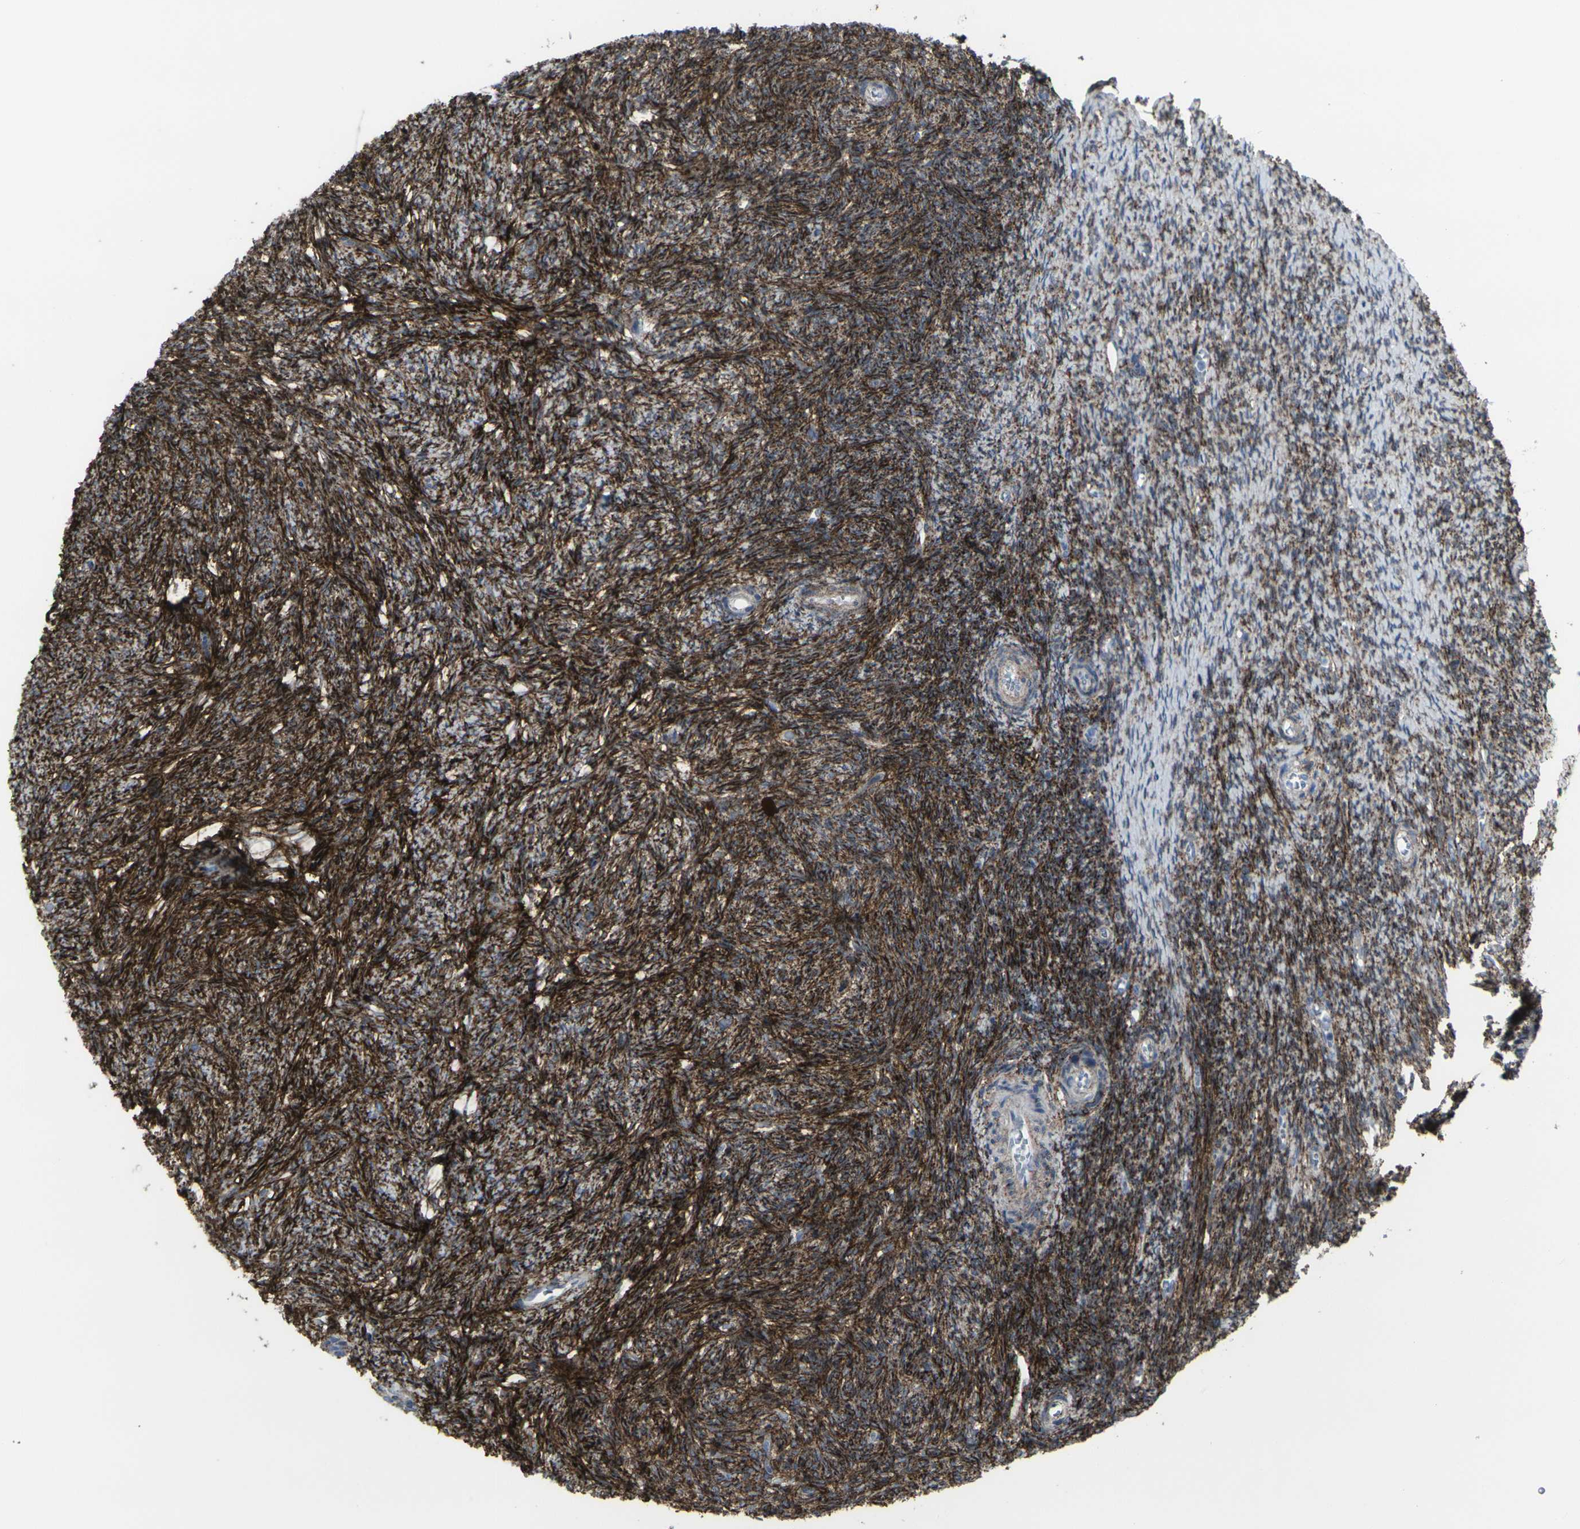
{"staining": {"intensity": "strong", "quantity": ">75%", "location": "cytoplasmic/membranous"}, "tissue": "ovary", "cell_type": "Ovarian stroma cells", "image_type": "normal", "snomed": [{"axis": "morphology", "description": "Normal tissue, NOS"}, {"axis": "topography", "description": "Ovary"}], "caption": "Immunohistochemistry (IHC) micrograph of benign ovary: human ovary stained using IHC displays high levels of strong protein expression localized specifically in the cytoplasmic/membranous of ovarian stroma cells, appearing as a cytoplasmic/membranous brown color.", "gene": "CDH11", "patient": {"sex": "female", "age": 41}}